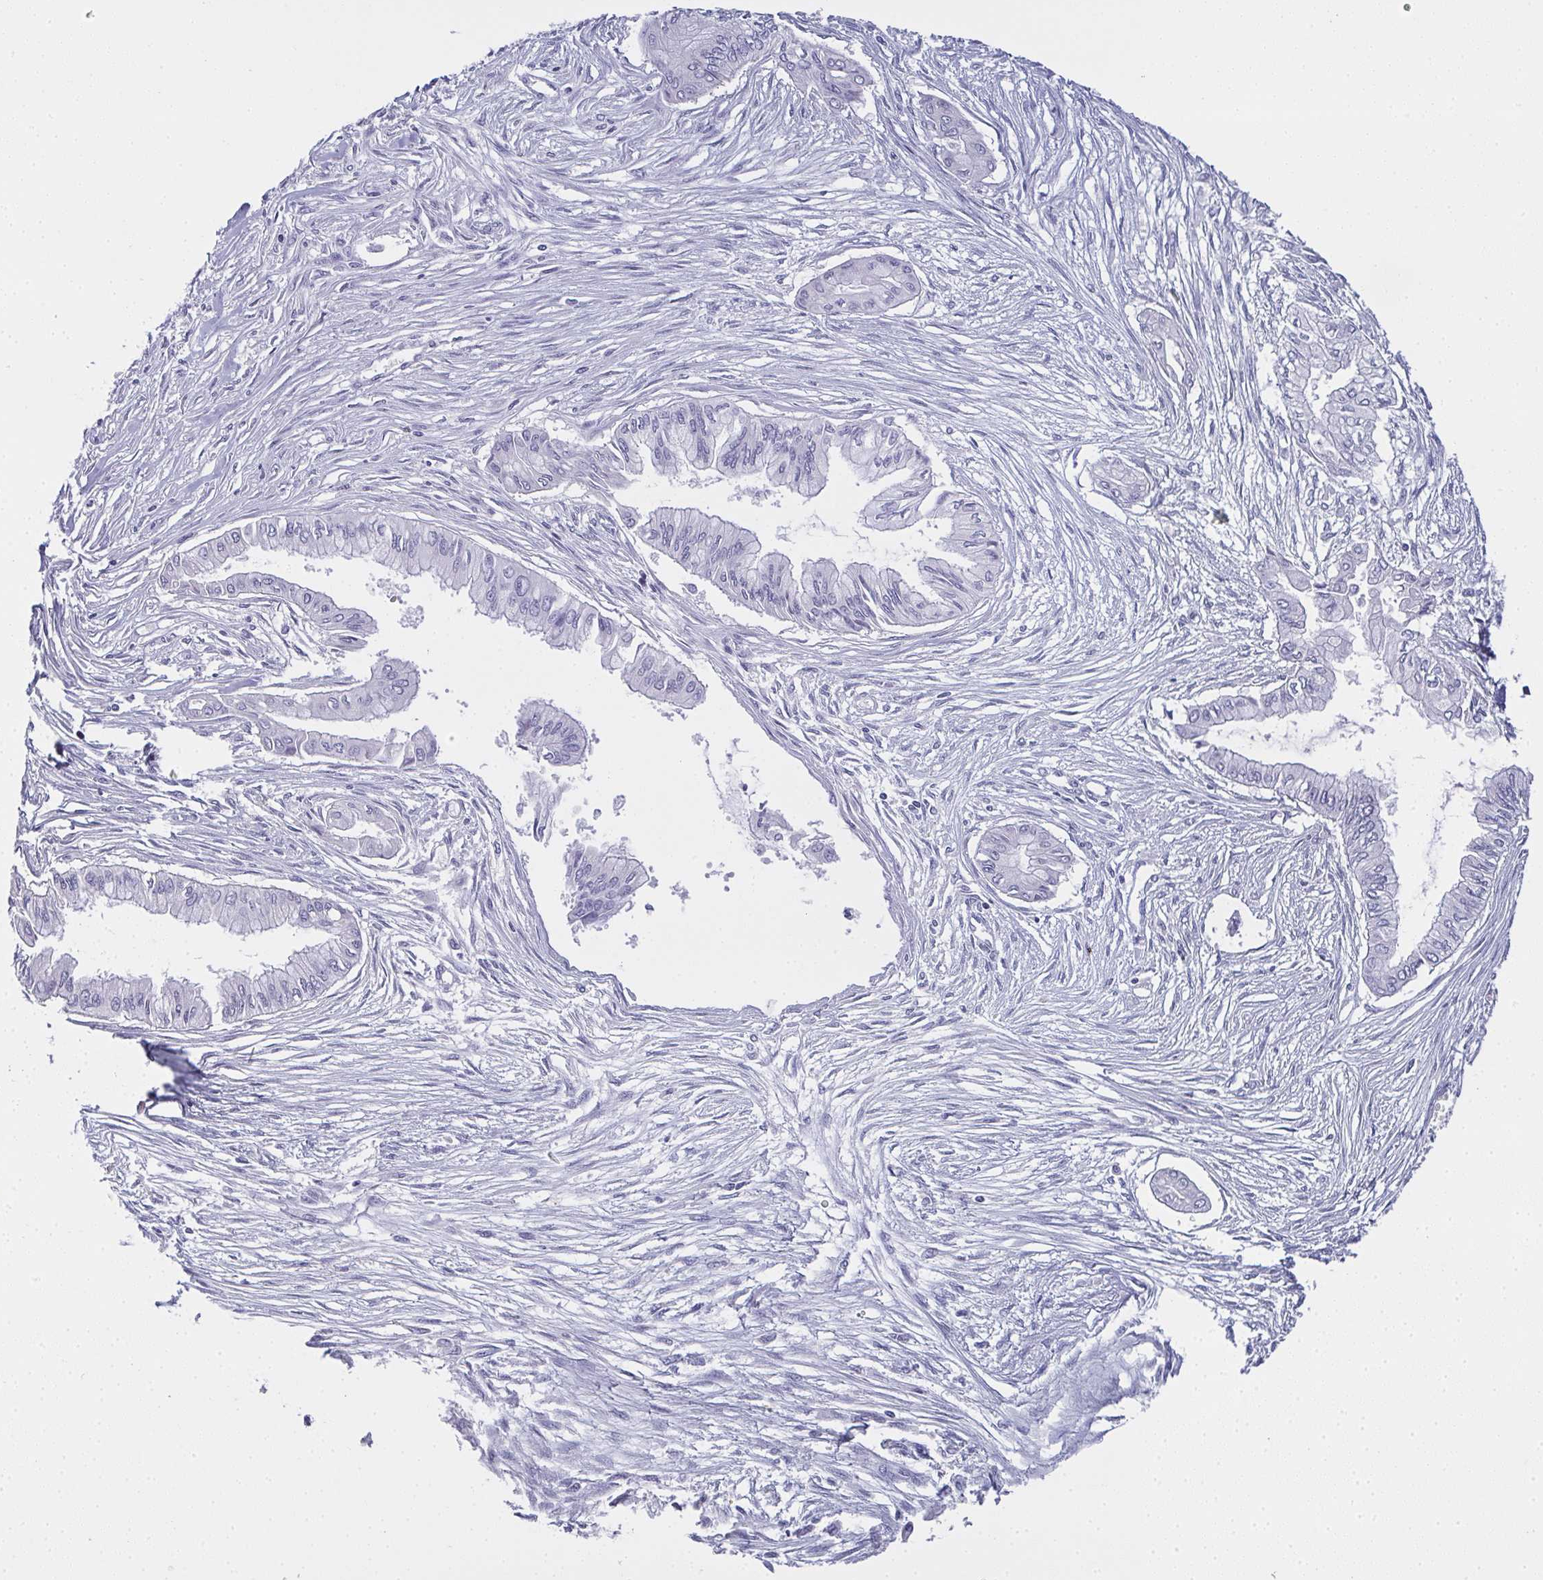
{"staining": {"intensity": "negative", "quantity": "none", "location": "none"}, "tissue": "pancreatic cancer", "cell_type": "Tumor cells", "image_type": "cancer", "snomed": [{"axis": "morphology", "description": "Adenocarcinoma, NOS"}, {"axis": "topography", "description": "Pancreas"}], "caption": "Immunohistochemistry of human pancreatic cancer demonstrates no staining in tumor cells.", "gene": "SLC36A2", "patient": {"sex": "female", "age": 68}}